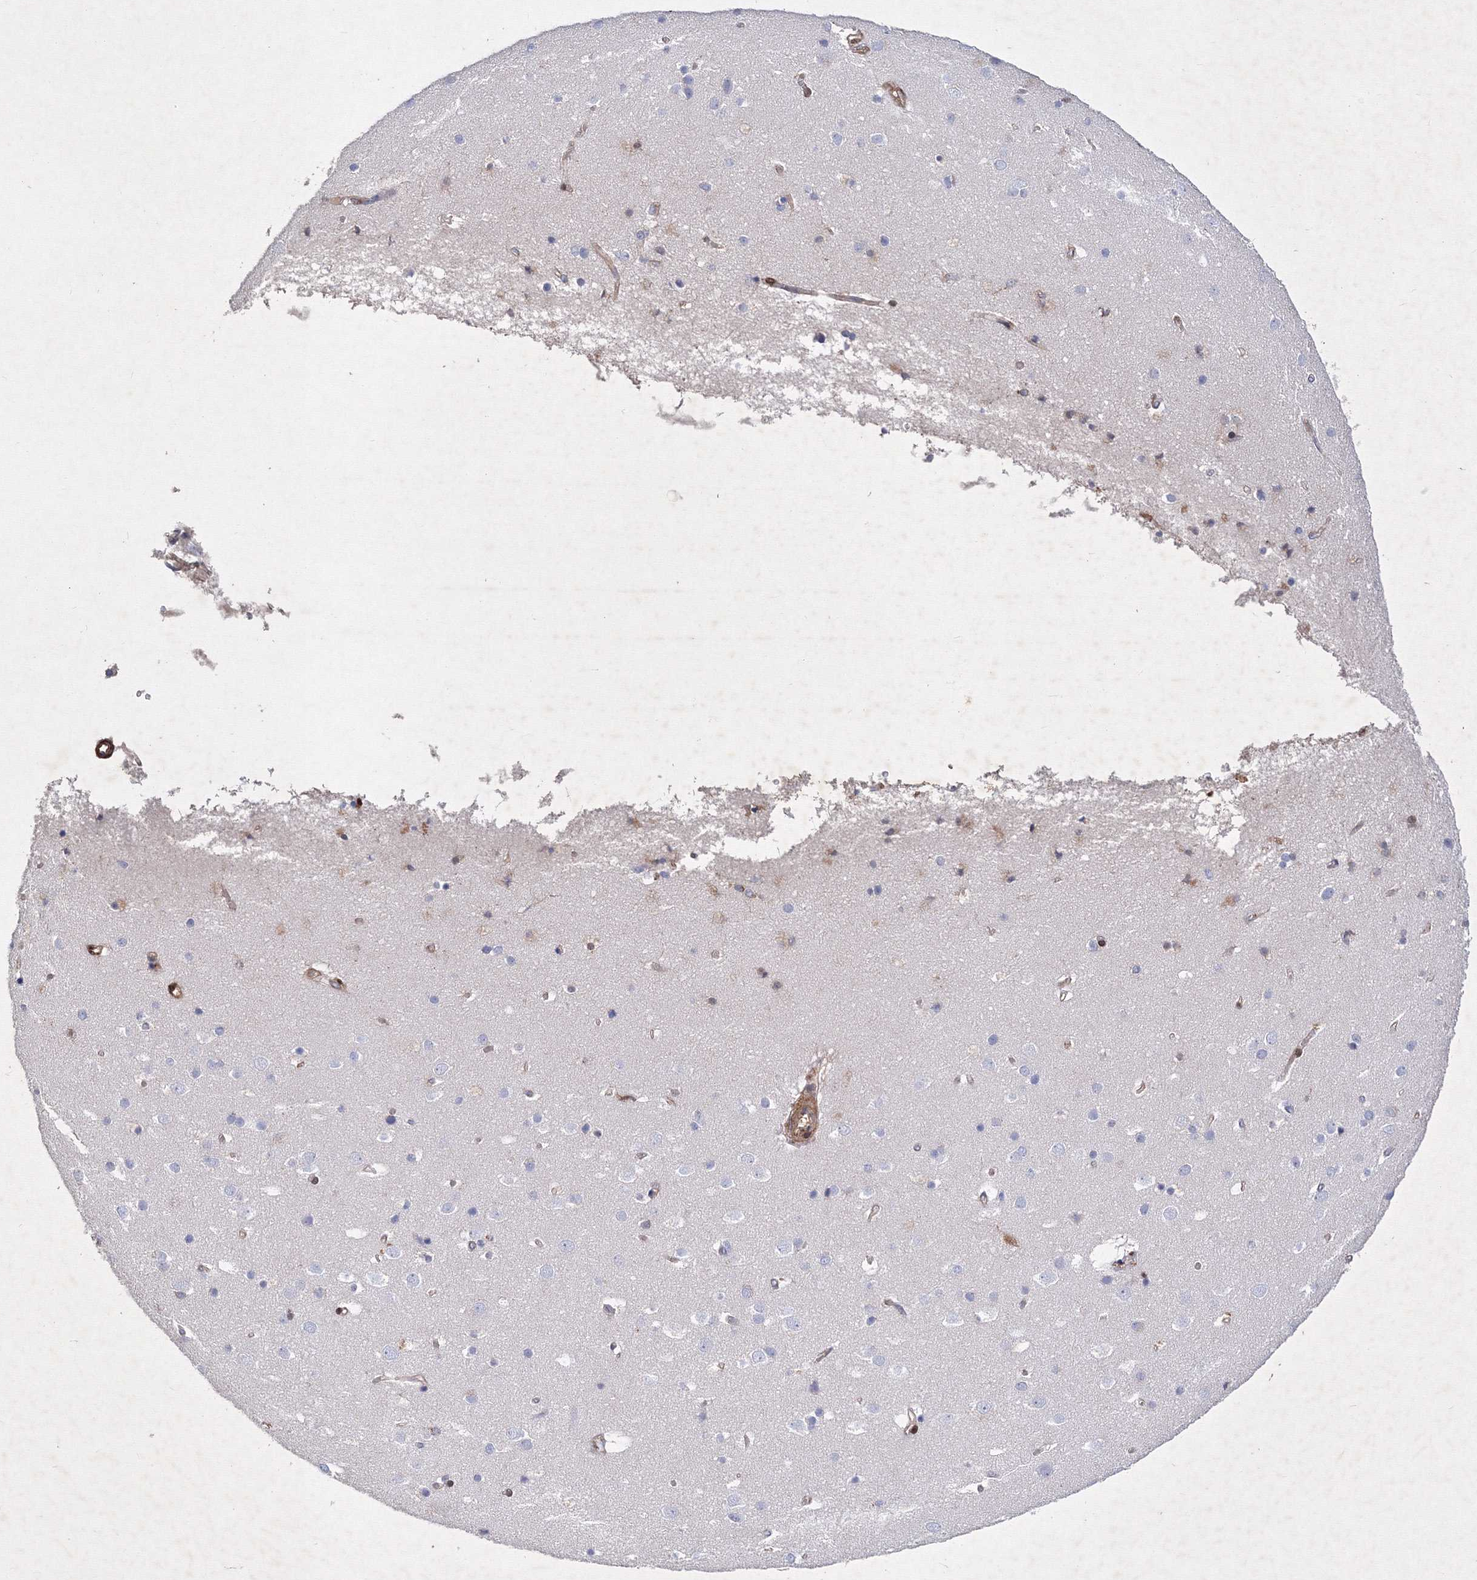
{"staining": {"intensity": "weak", "quantity": ">75%", "location": "cytoplasmic/membranous"}, "tissue": "cerebral cortex", "cell_type": "Endothelial cells", "image_type": "normal", "snomed": [{"axis": "morphology", "description": "Normal tissue, NOS"}, {"axis": "topography", "description": "Cerebral cortex"}], "caption": "Immunohistochemical staining of unremarkable human cerebral cortex shows >75% levels of weak cytoplasmic/membranous protein positivity in about >75% of endothelial cells. (brown staining indicates protein expression, while blue staining denotes nuclei).", "gene": "SNX18", "patient": {"sex": "male", "age": 54}}